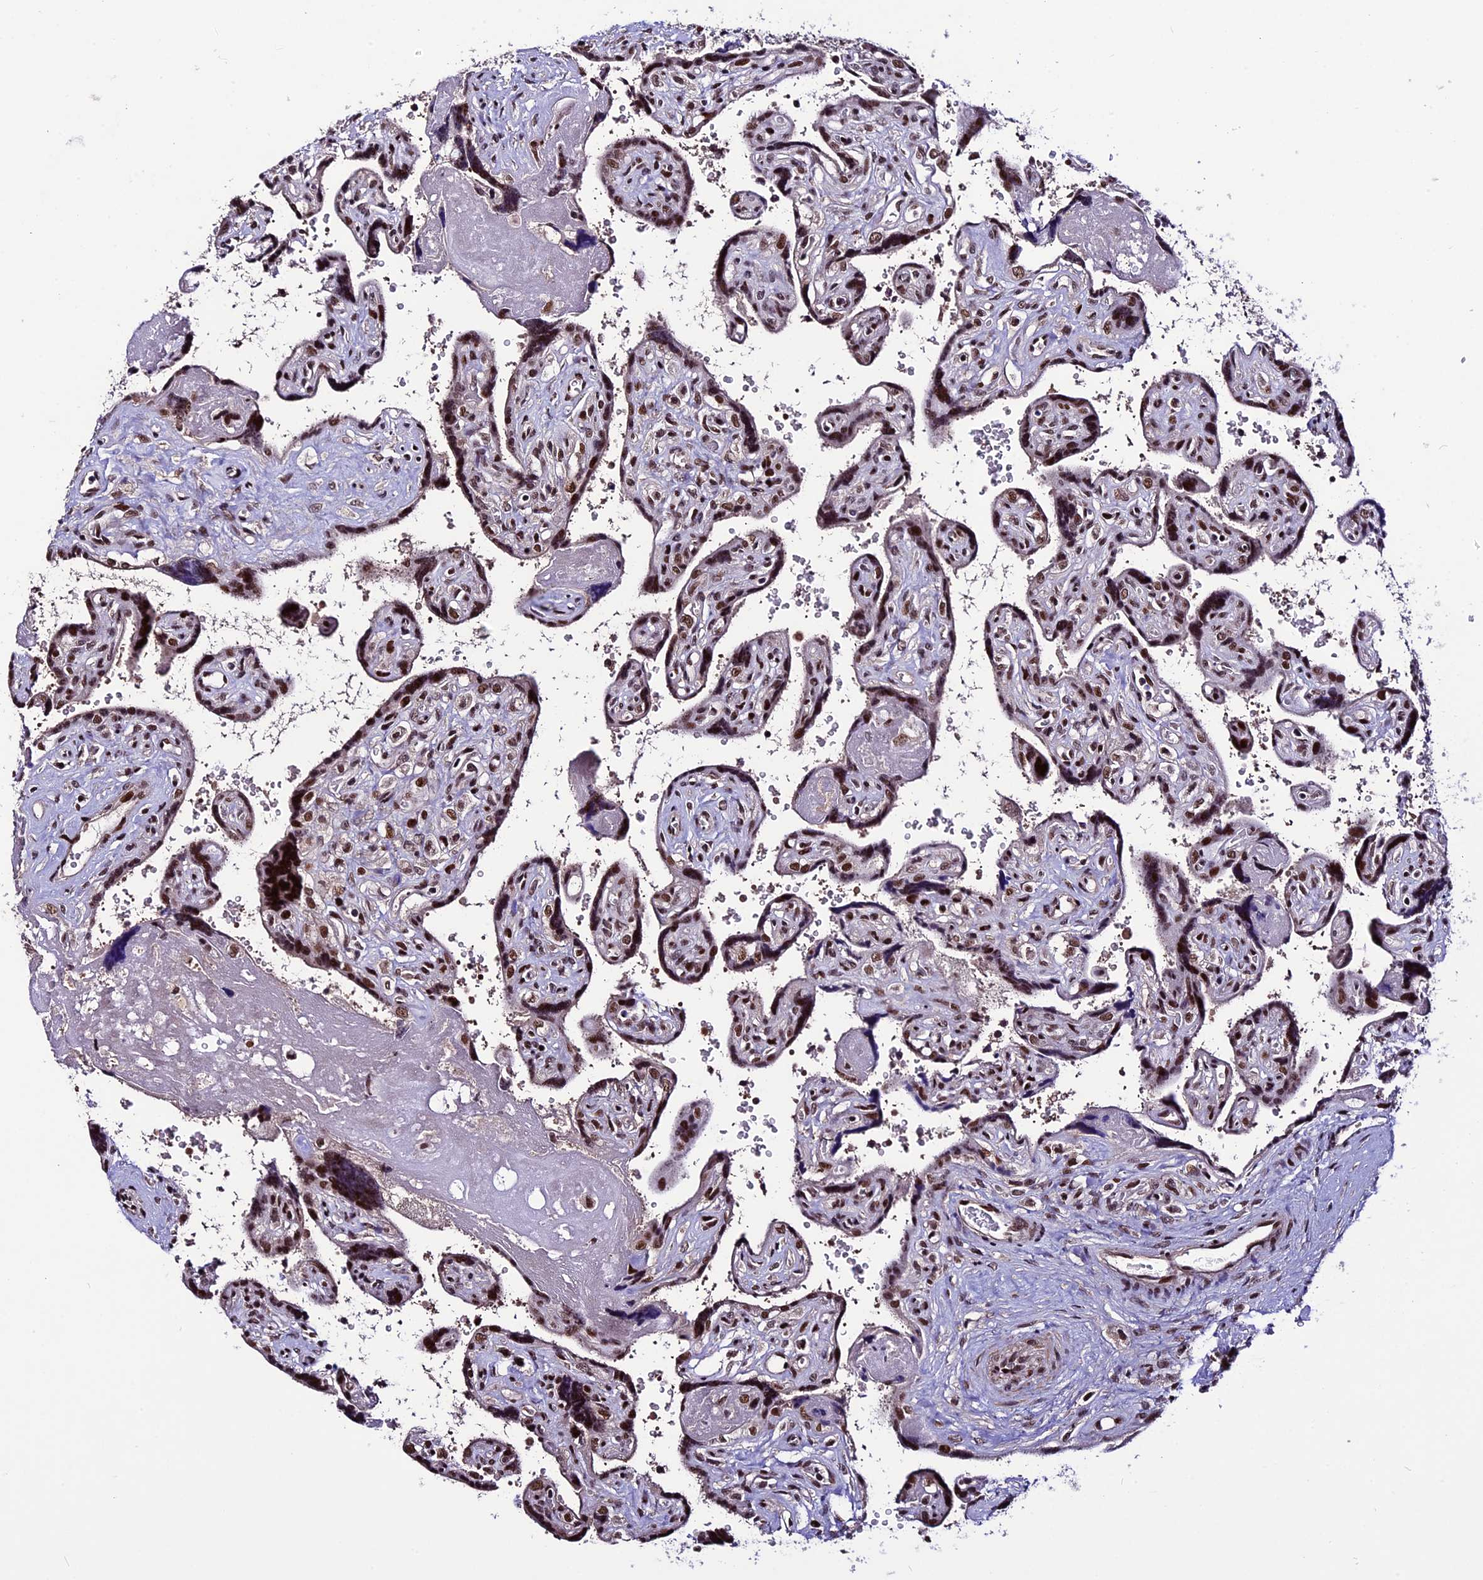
{"staining": {"intensity": "strong", "quantity": ">75%", "location": "nuclear"}, "tissue": "placenta", "cell_type": "Trophoblastic cells", "image_type": "normal", "snomed": [{"axis": "morphology", "description": "Normal tissue, NOS"}, {"axis": "topography", "description": "Placenta"}], "caption": "Approximately >75% of trophoblastic cells in benign human placenta reveal strong nuclear protein staining as visualized by brown immunohistochemical staining.", "gene": "TCP11L2", "patient": {"sex": "female", "age": 39}}